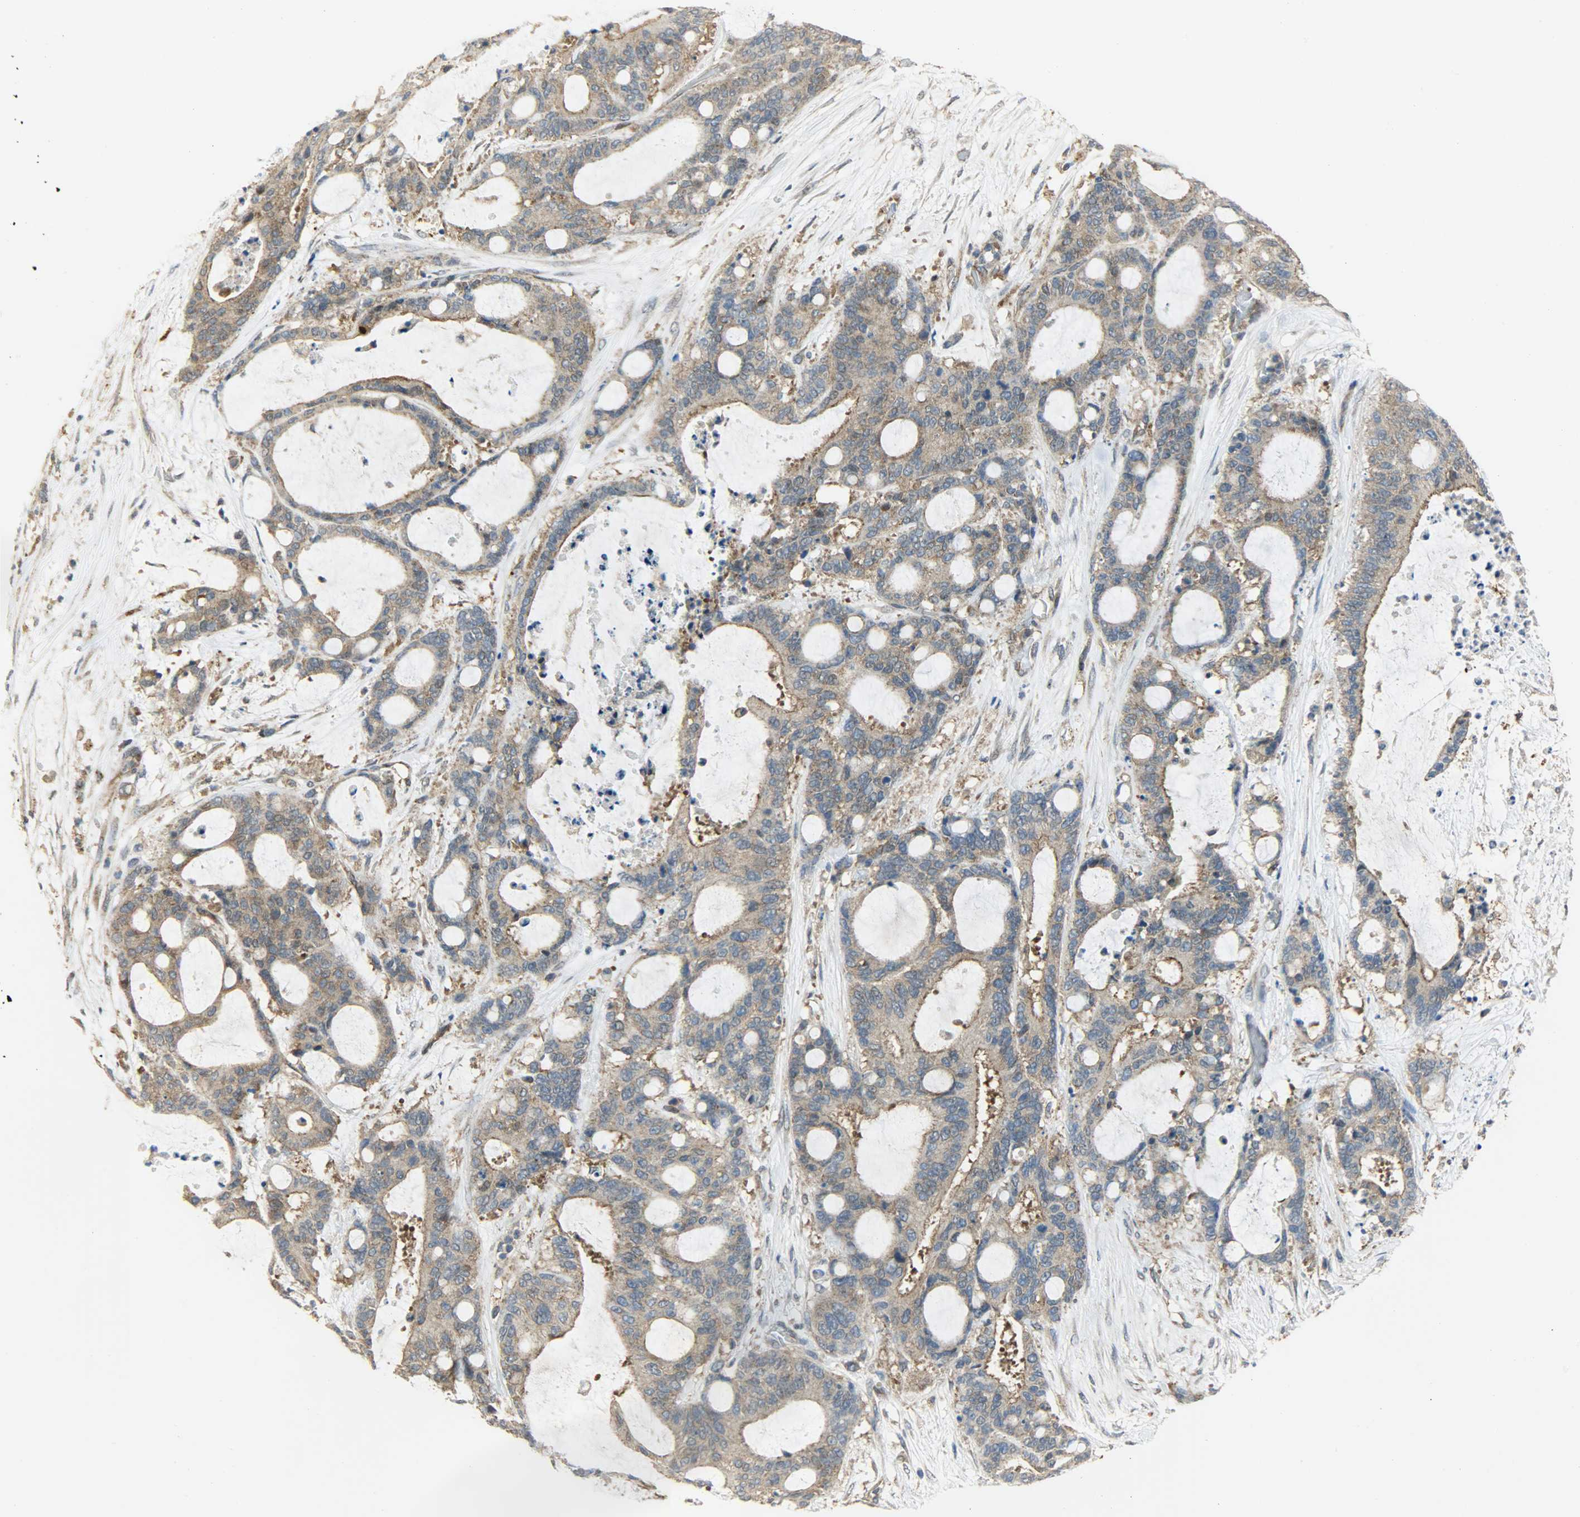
{"staining": {"intensity": "moderate", "quantity": ">75%", "location": "cytoplasmic/membranous"}, "tissue": "liver cancer", "cell_type": "Tumor cells", "image_type": "cancer", "snomed": [{"axis": "morphology", "description": "Cholangiocarcinoma"}, {"axis": "topography", "description": "Liver"}], "caption": "An IHC micrograph of neoplastic tissue is shown. Protein staining in brown labels moderate cytoplasmic/membranous positivity in liver cancer within tumor cells. (Stains: DAB (3,3'-diaminobenzidine) in brown, nuclei in blue, Microscopy: brightfield microscopy at high magnification).", "gene": "GIT2", "patient": {"sex": "female", "age": 73}}